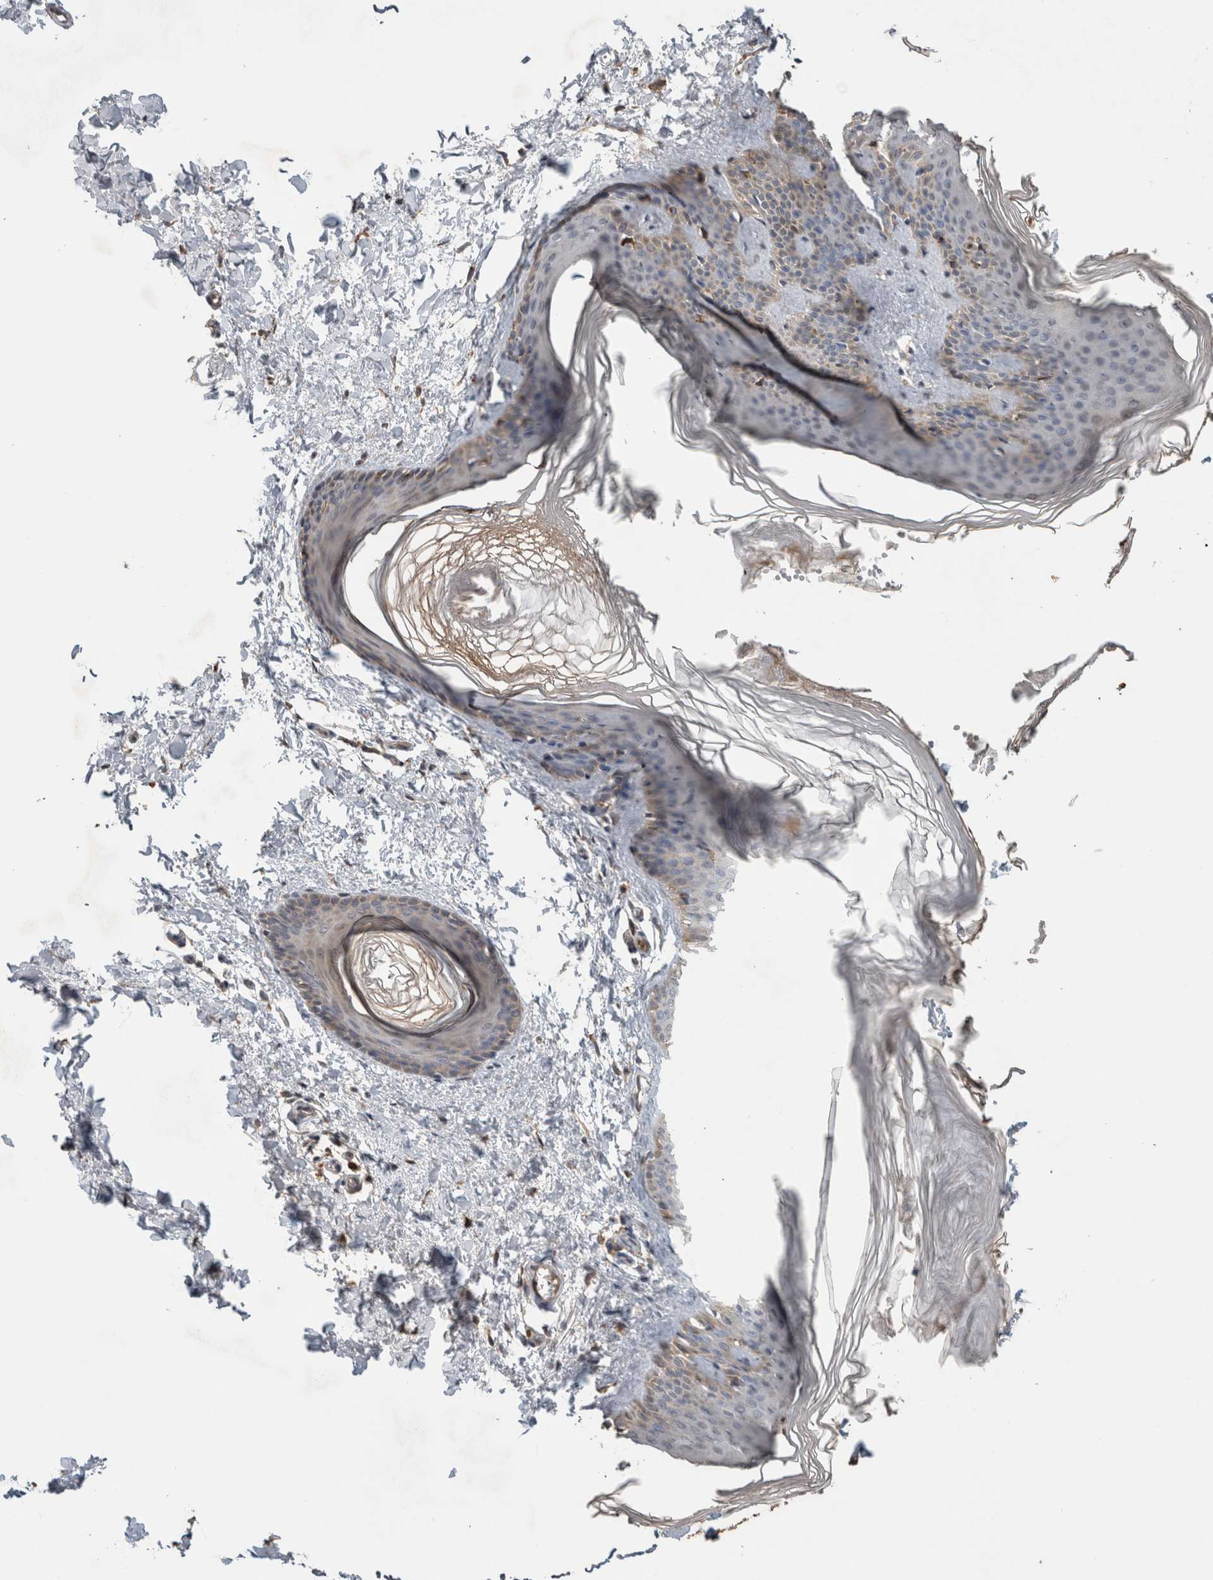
{"staining": {"intensity": "moderate", "quantity": ">75%", "location": "cytoplasmic/membranous"}, "tissue": "skin", "cell_type": "Fibroblasts", "image_type": "normal", "snomed": [{"axis": "morphology", "description": "Normal tissue, NOS"}, {"axis": "topography", "description": "Skin"}], "caption": "Protein staining by immunohistochemistry reveals moderate cytoplasmic/membranous positivity in about >75% of fibroblasts in normal skin. Nuclei are stained in blue.", "gene": "ADGRL3", "patient": {"sex": "female", "age": 27}}